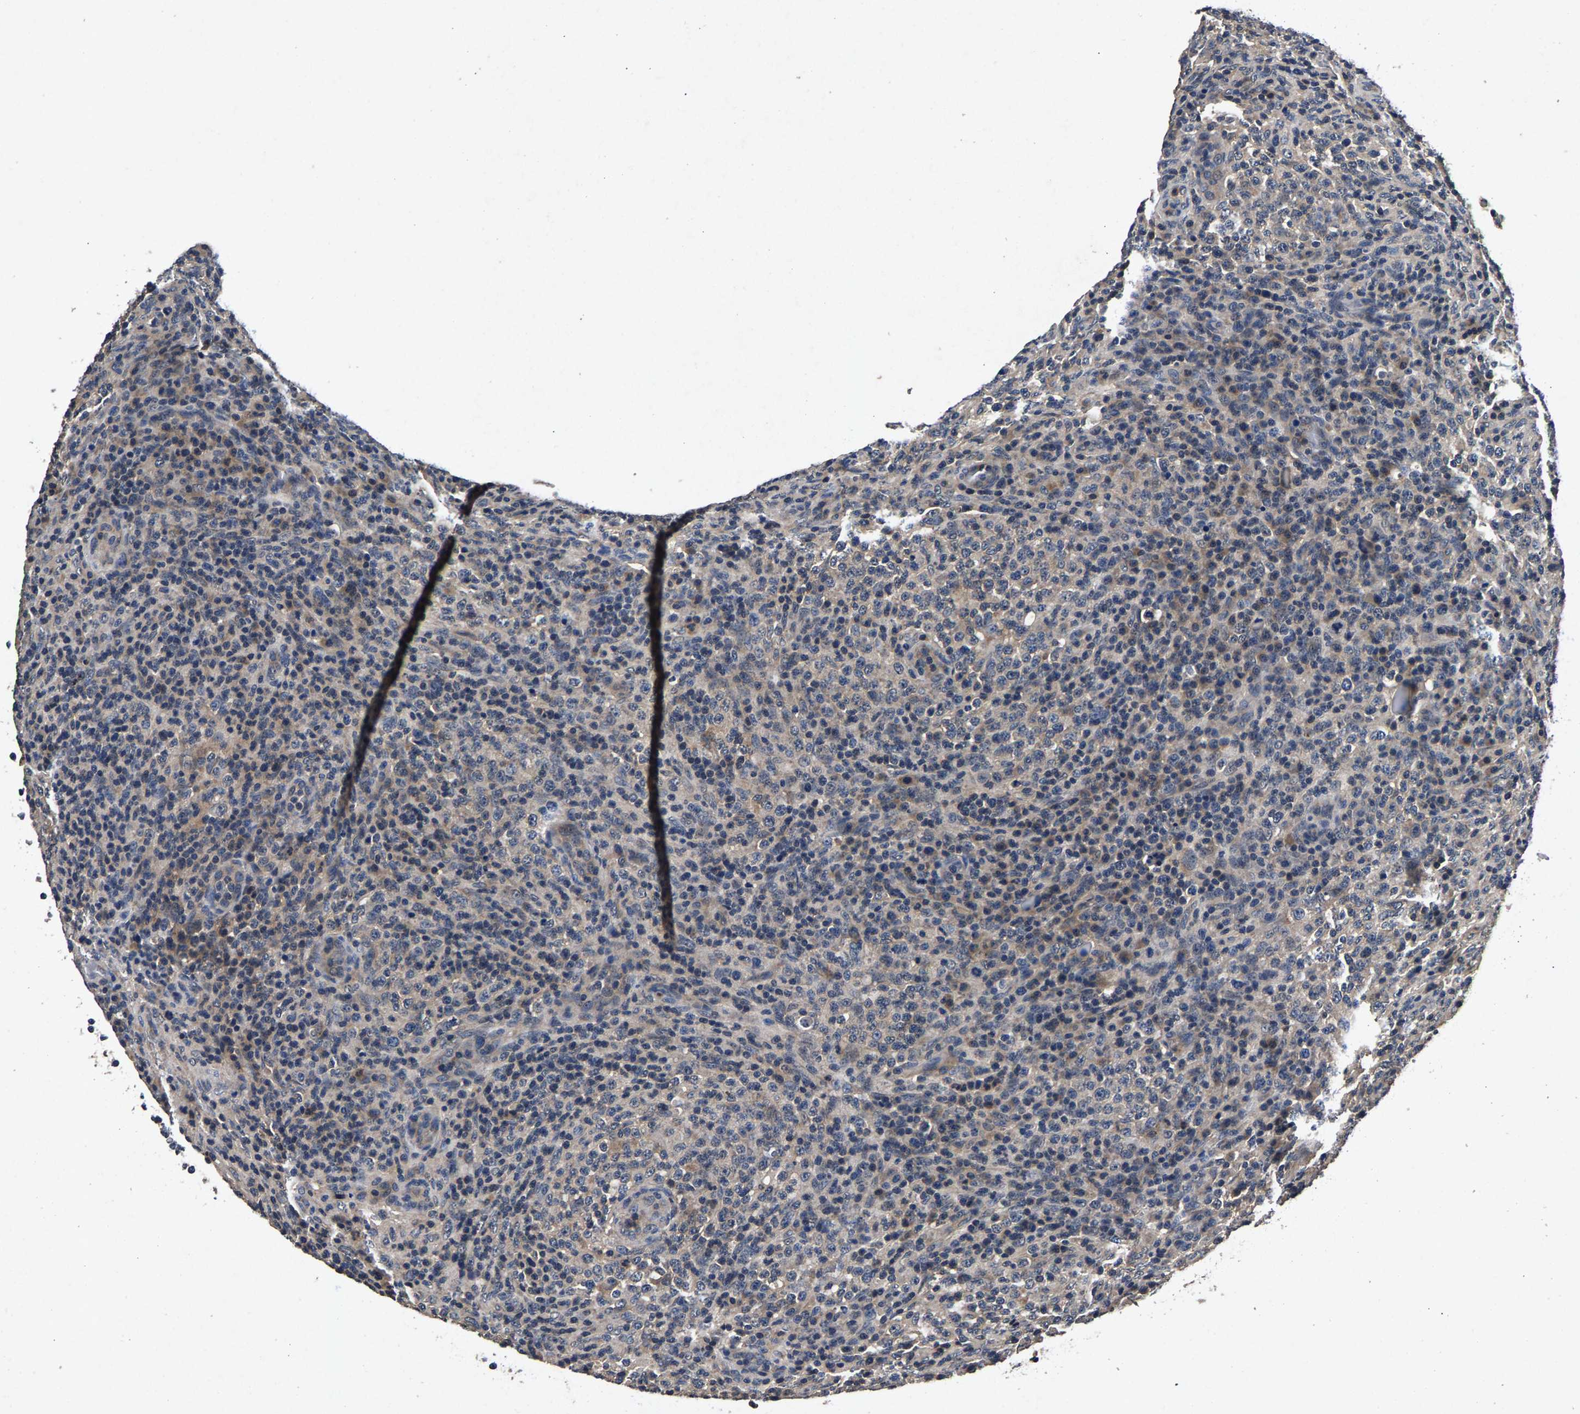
{"staining": {"intensity": "weak", "quantity": "<25%", "location": "cytoplasmic/membranous"}, "tissue": "lymphoma", "cell_type": "Tumor cells", "image_type": "cancer", "snomed": [{"axis": "morphology", "description": "Malignant lymphoma, non-Hodgkin's type, High grade"}, {"axis": "topography", "description": "Lymph node"}], "caption": "Tumor cells show no significant protein positivity in lymphoma.", "gene": "PPP1CC", "patient": {"sex": "female", "age": 76}}